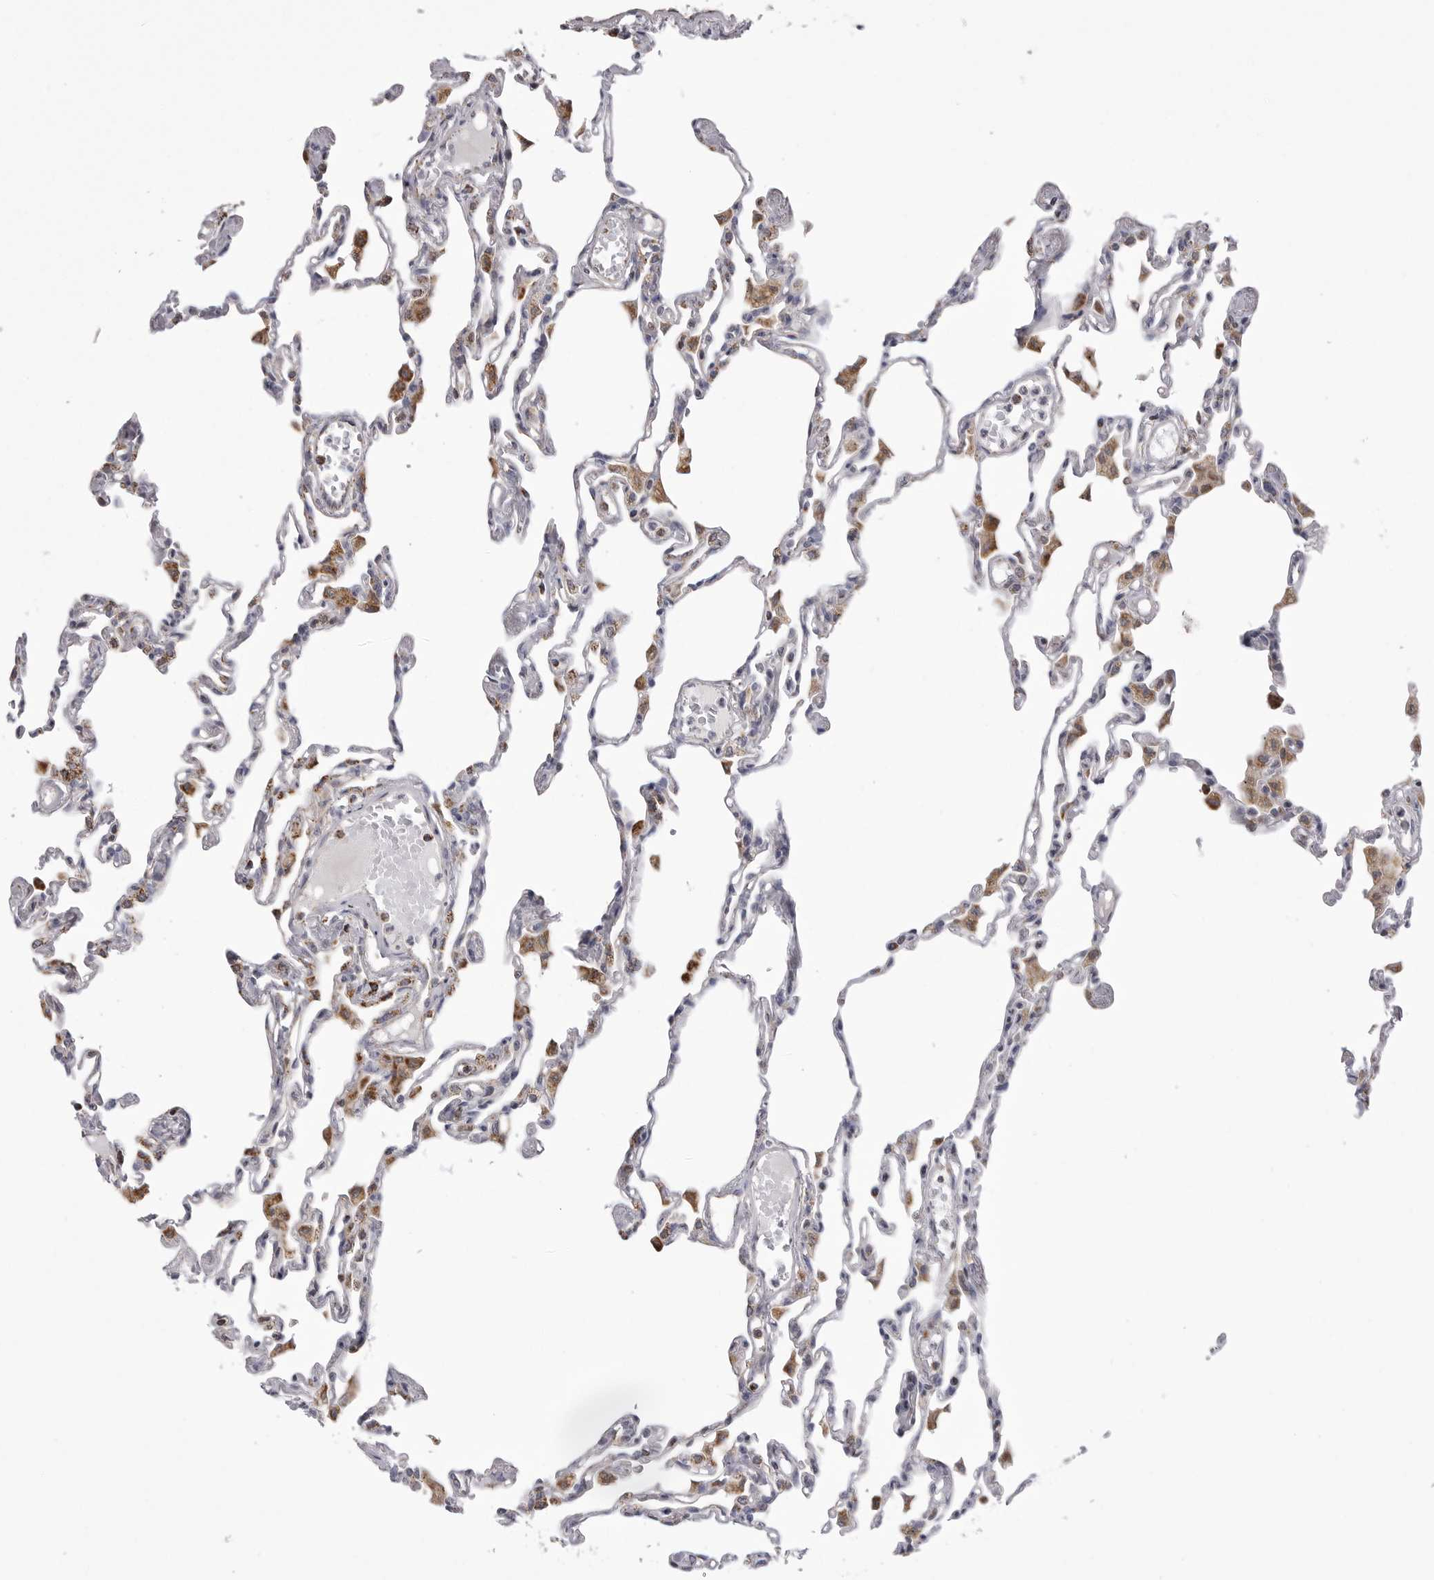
{"staining": {"intensity": "strong", "quantity": "<25%", "location": "cytoplasmic/membranous"}, "tissue": "lung", "cell_type": "Alveolar cells", "image_type": "normal", "snomed": [{"axis": "morphology", "description": "Normal tissue, NOS"}, {"axis": "topography", "description": "Lung"}], "caption": "DAB (3,3'-diaminobenzidine) immunohistochemical staining of benign lung demonstrates strong cytoplasmic/membranous protein positivity in approximately <25% of alveolar cells. (IHC, brightfield microscopy, high magnification).", "gene": "TUFM", "patient": {"sex": "female", "age": 49}}